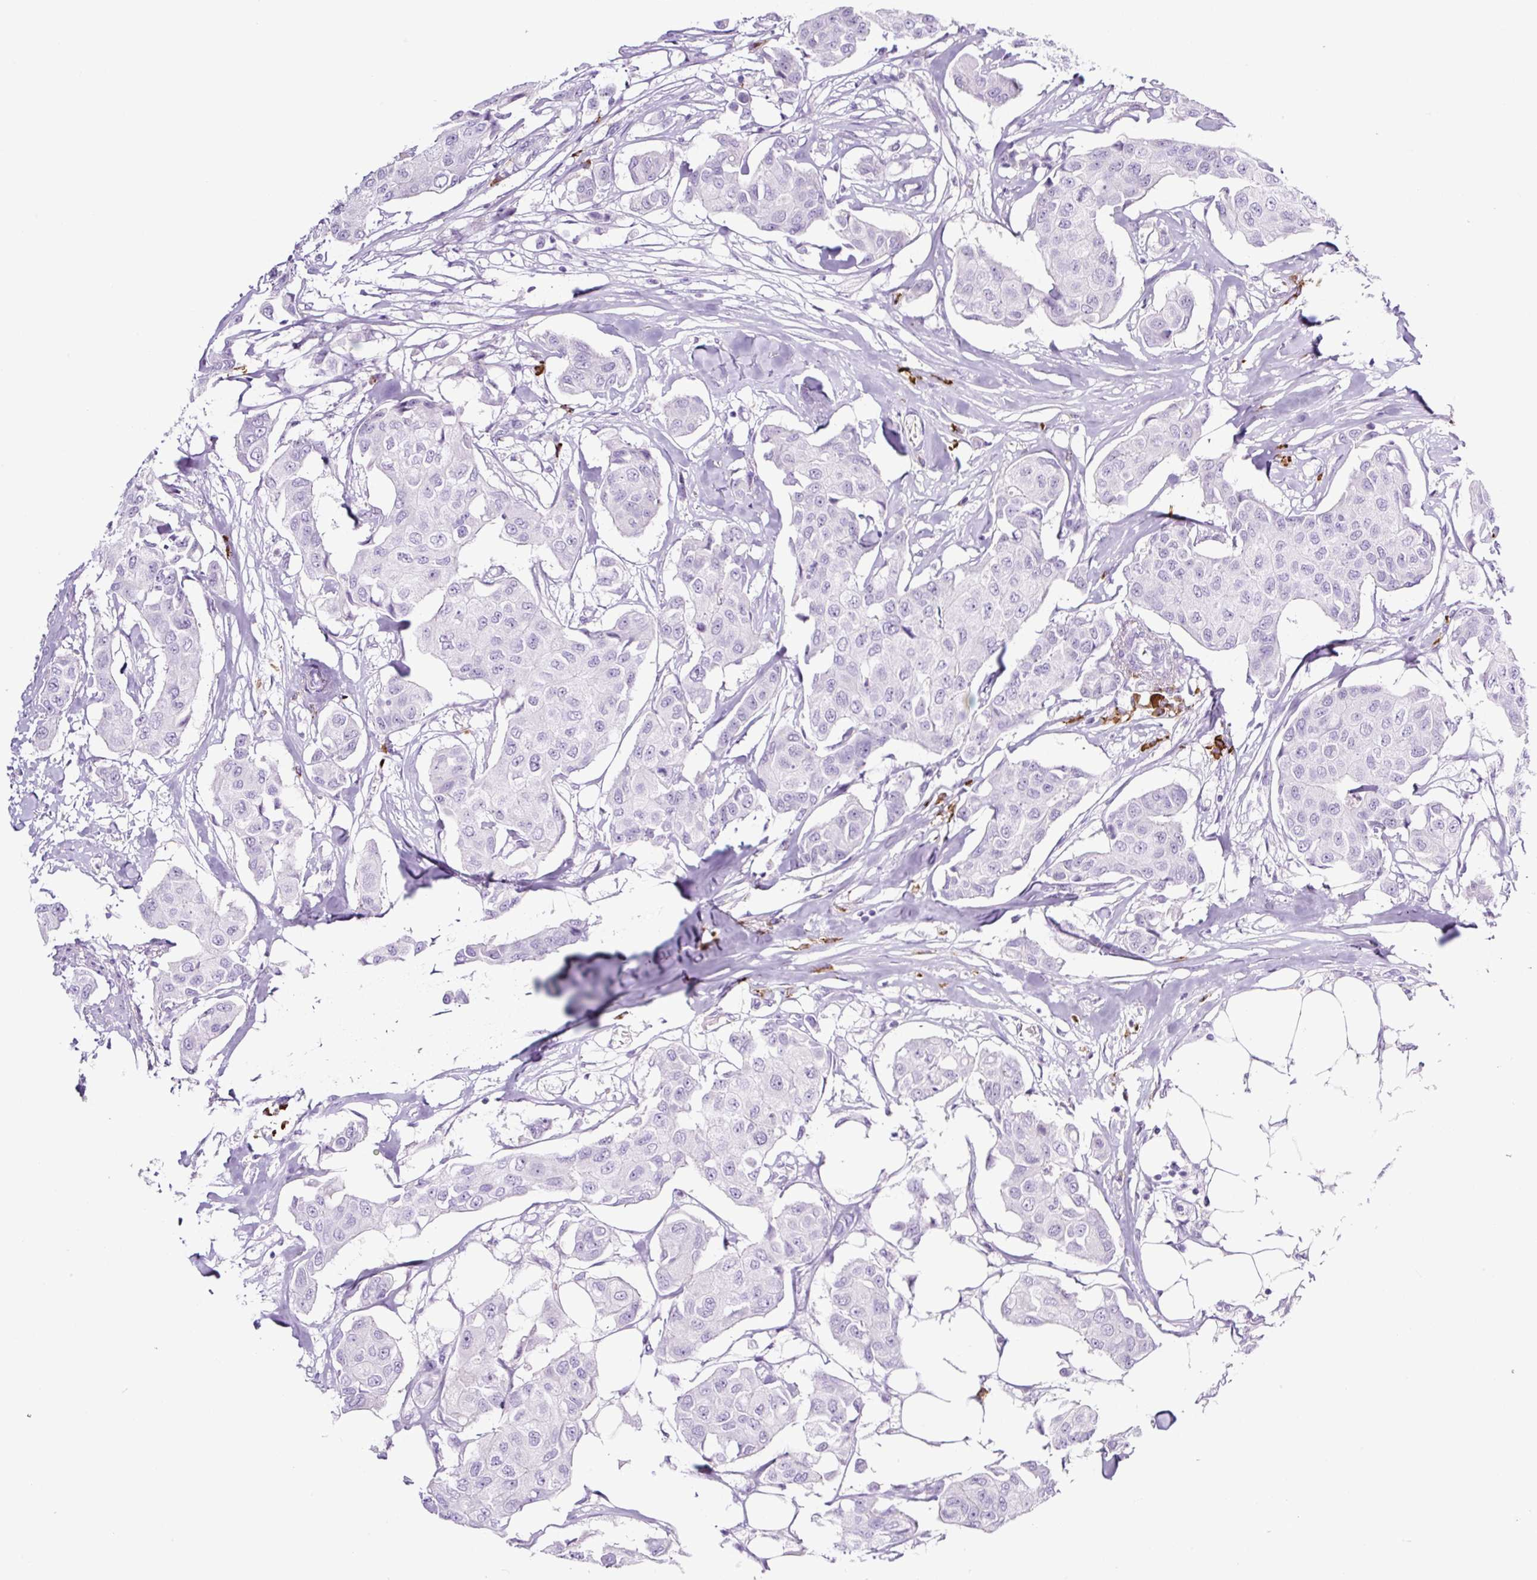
{"staining": {"intensity": "negative", "quantity": "none", "location": "none"}, "tissue": "breast cancer", "cell_type": "Tumor cells", "image_type": "cancer", "snomed": [{"axis": "morphology", "description": "Duct carcinoma"}, {"axis": "topography", "description": "Breast"}, {"axis": "topography", "description": "Lymph node"}], "caption": "This is an immunohistochemistry (IHC) image of breast cancer. There is no staining in tumor cells.", "gene": "RNF212B", "patient": {"sex": "female", "age": 80}}